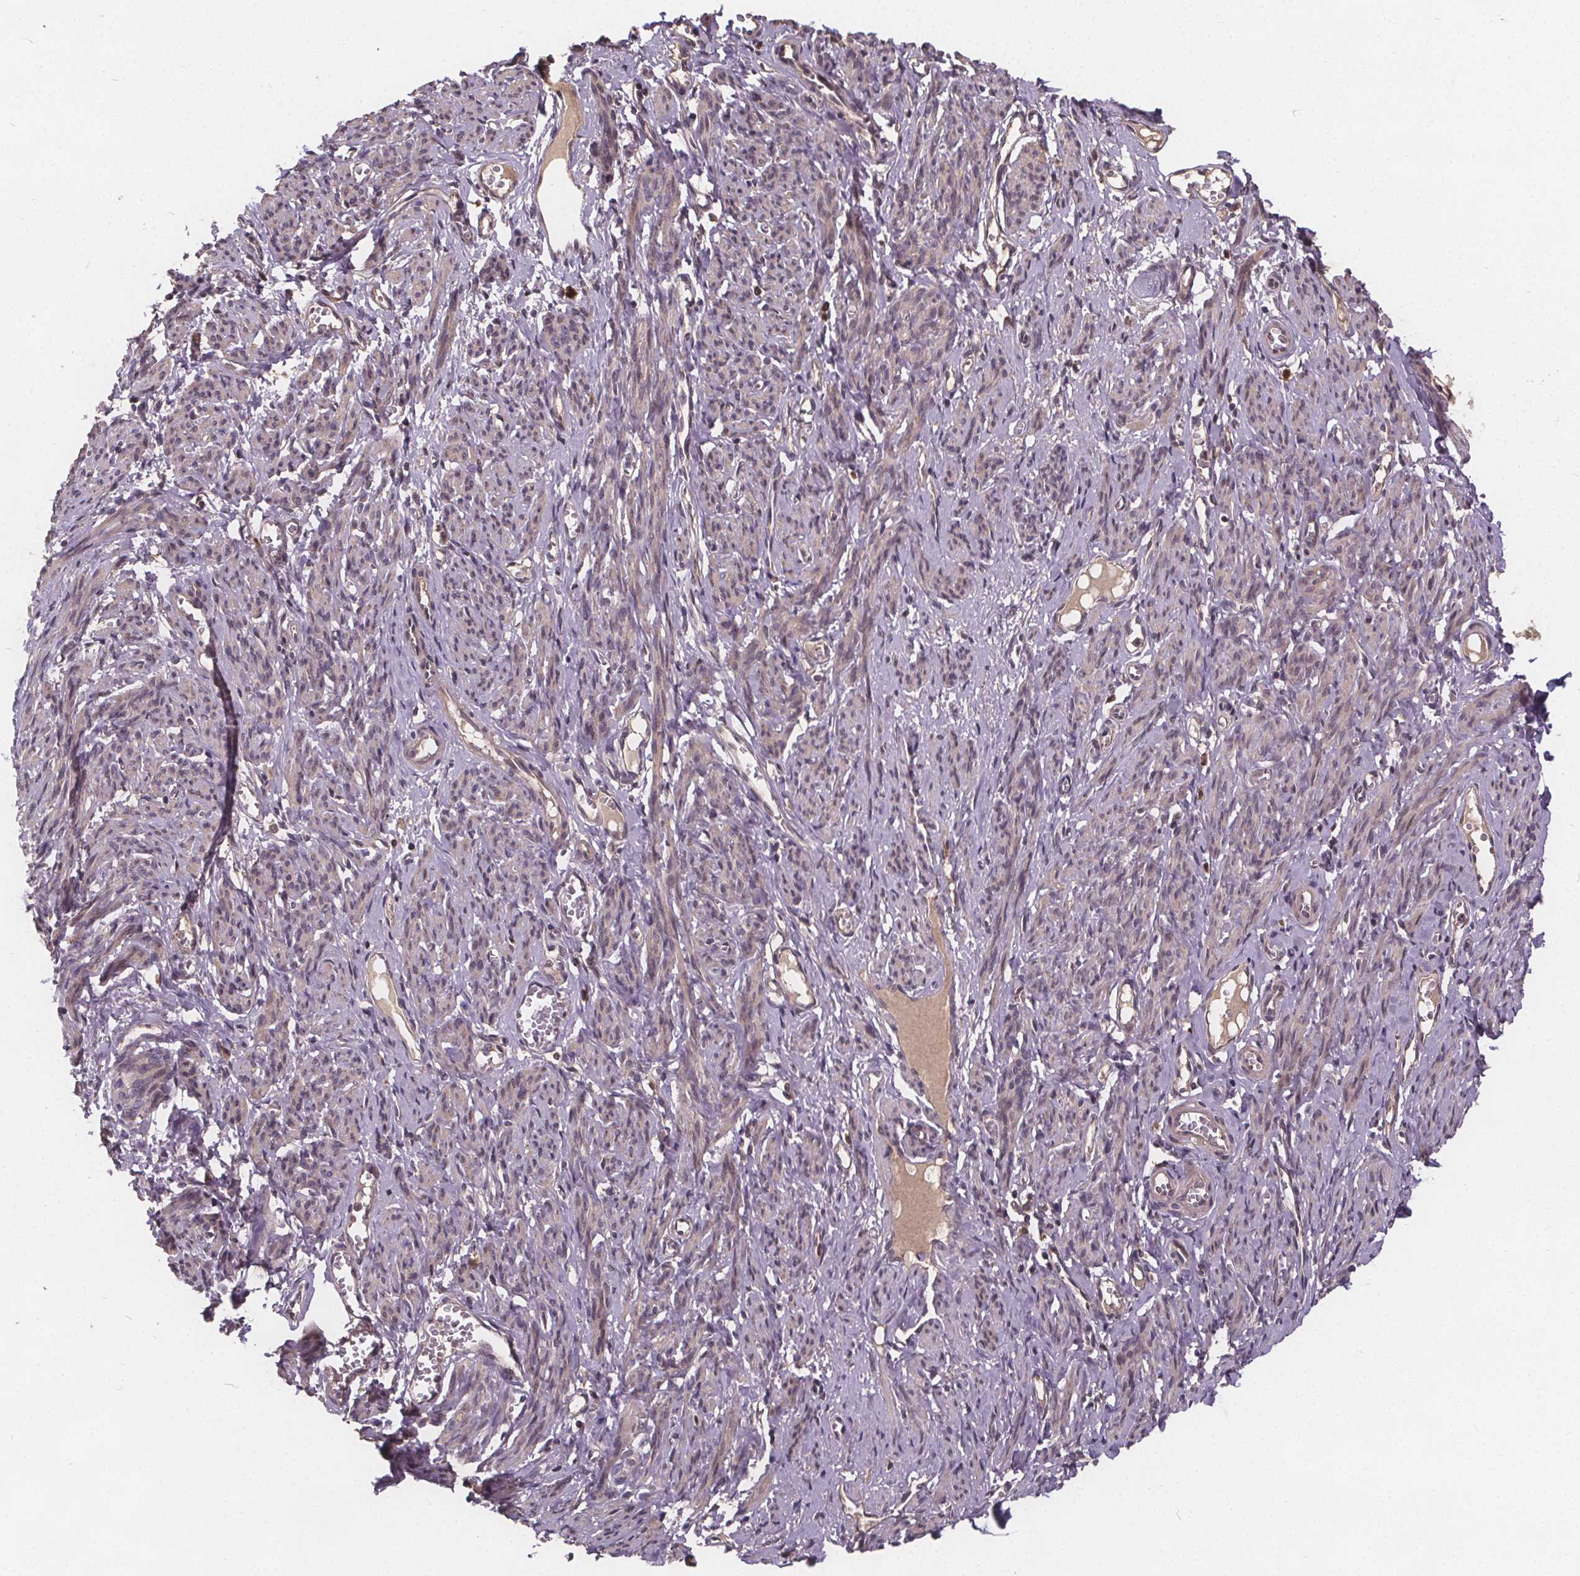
{"staining": {"intensity": "weak", "quantity": "<25%", "location": "nuclear"}, "tissue": "smooth muscle", "cell_type": "Smooth muscle cells", "image_type": "normal", "snomed": [{"axis": "morphology", "description": "Normal tissue, NOS"}, {"axis": "topography", "description": "Smooth muscle"}], "caption": "Immunohistochemistry (IHC) micrograph of unremarkable smooth muscle stained for a protein (brown), which reveals no positivity in smooth muscle cells. (Brightfield microscopy of DAB (3,3'-diaminobenzidine) IHC at high magnification).", "gene": "USP9X", "patient": {"sex": "female", "age": 65}}